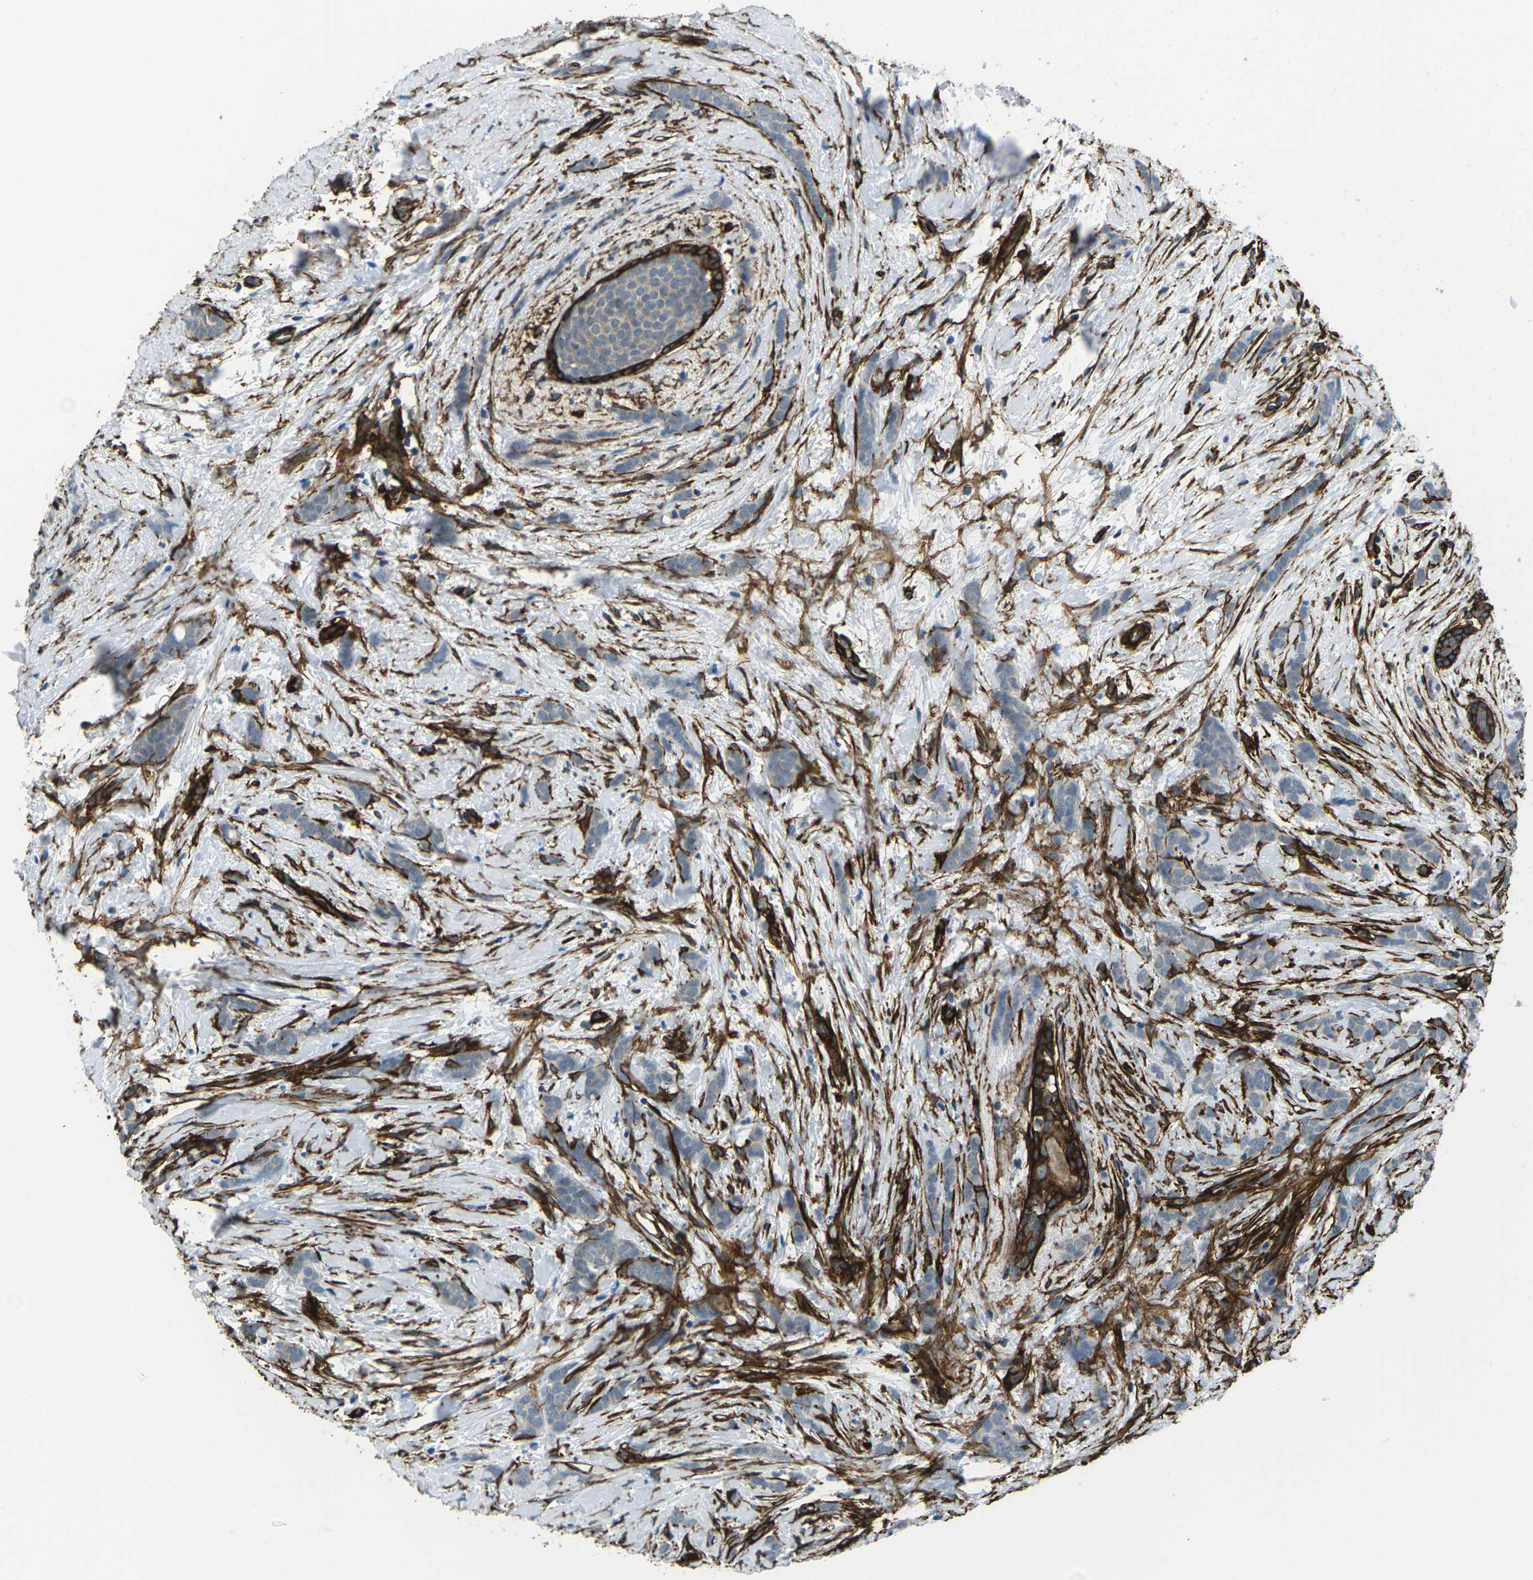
{"staining": {"intensity": "negative", "quantity": "none", "location": "none"}, "tissue": "breast cancer", "cell_type": "Tumor cells", "image_type": "cancer", "snomed": [{"axis": "morphology", "description": "Lobular carcinoma, in situ"}, {"axis": "morphology", "description": "Lobular carcinoma"}, {"axis": "topography", "description": "Breast"}], "caption": "This is an IHC histopathology image of human breast cancer. There is no positivity in tumor cells.", "gene": "GRAMD1C", "patient": {"sex": "female", "age": 41}}